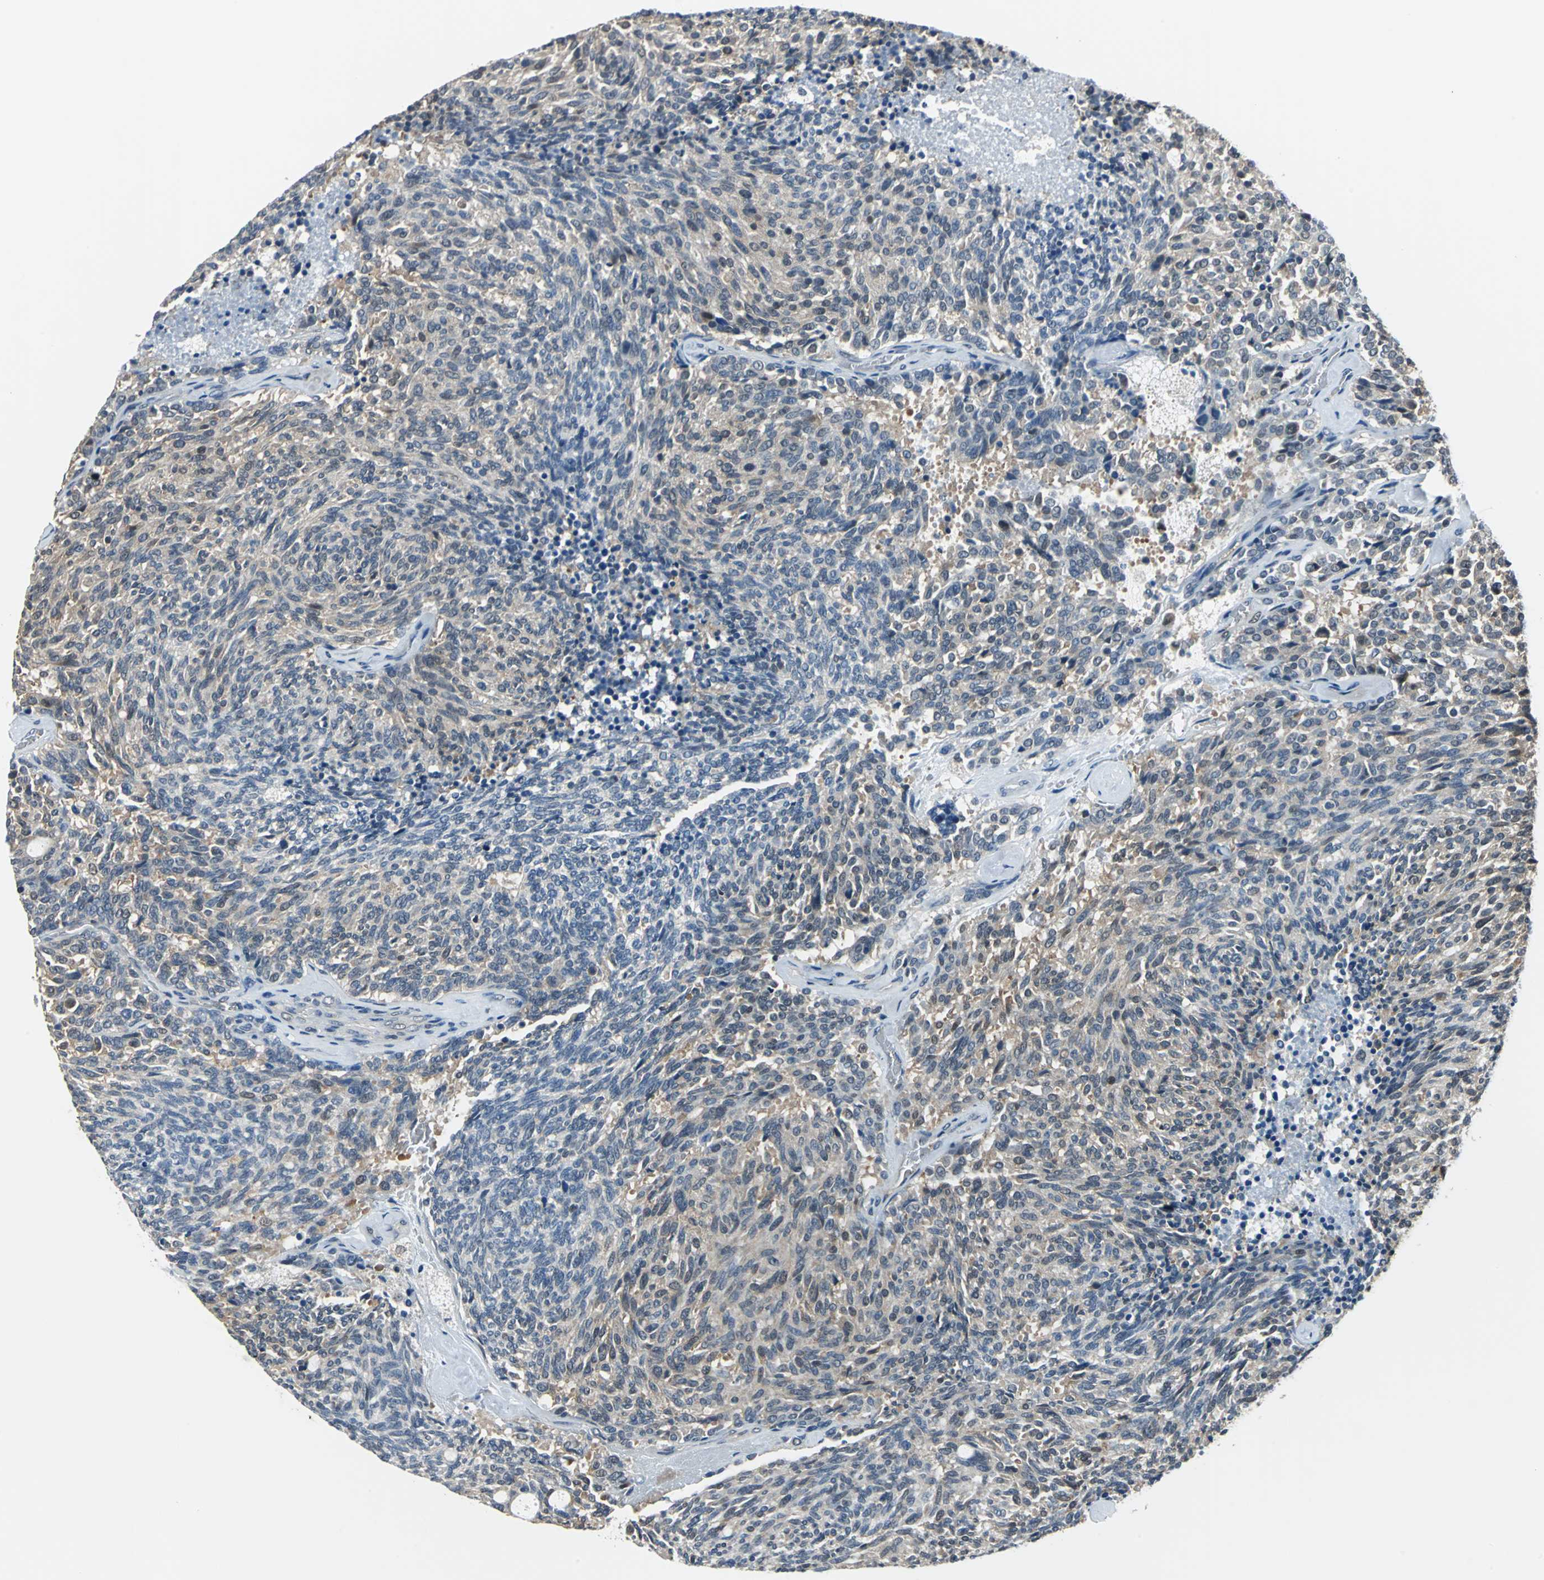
{"staining": {"intensity": "weak", "quantity": "25%-75%", "location": "cytoplasmic/membranous,nuclear"}, "tissue": "carcinoid", "cell_type": "Tumor cells", "image_type": "cancer", "snomed": [{"axis": "morphology", "description": "Carcinoid, malignant, NOS"}, {"axis": "topography", "description": "Pancreas"}], "caption": "Carcinoid (malignant) tissue reveals weak cytoplasmic/membranous and nuclear staining in about 25%-75% of tumor cells", "gene": "PSME1", "patient": {"sex": "female", "age": 54}}